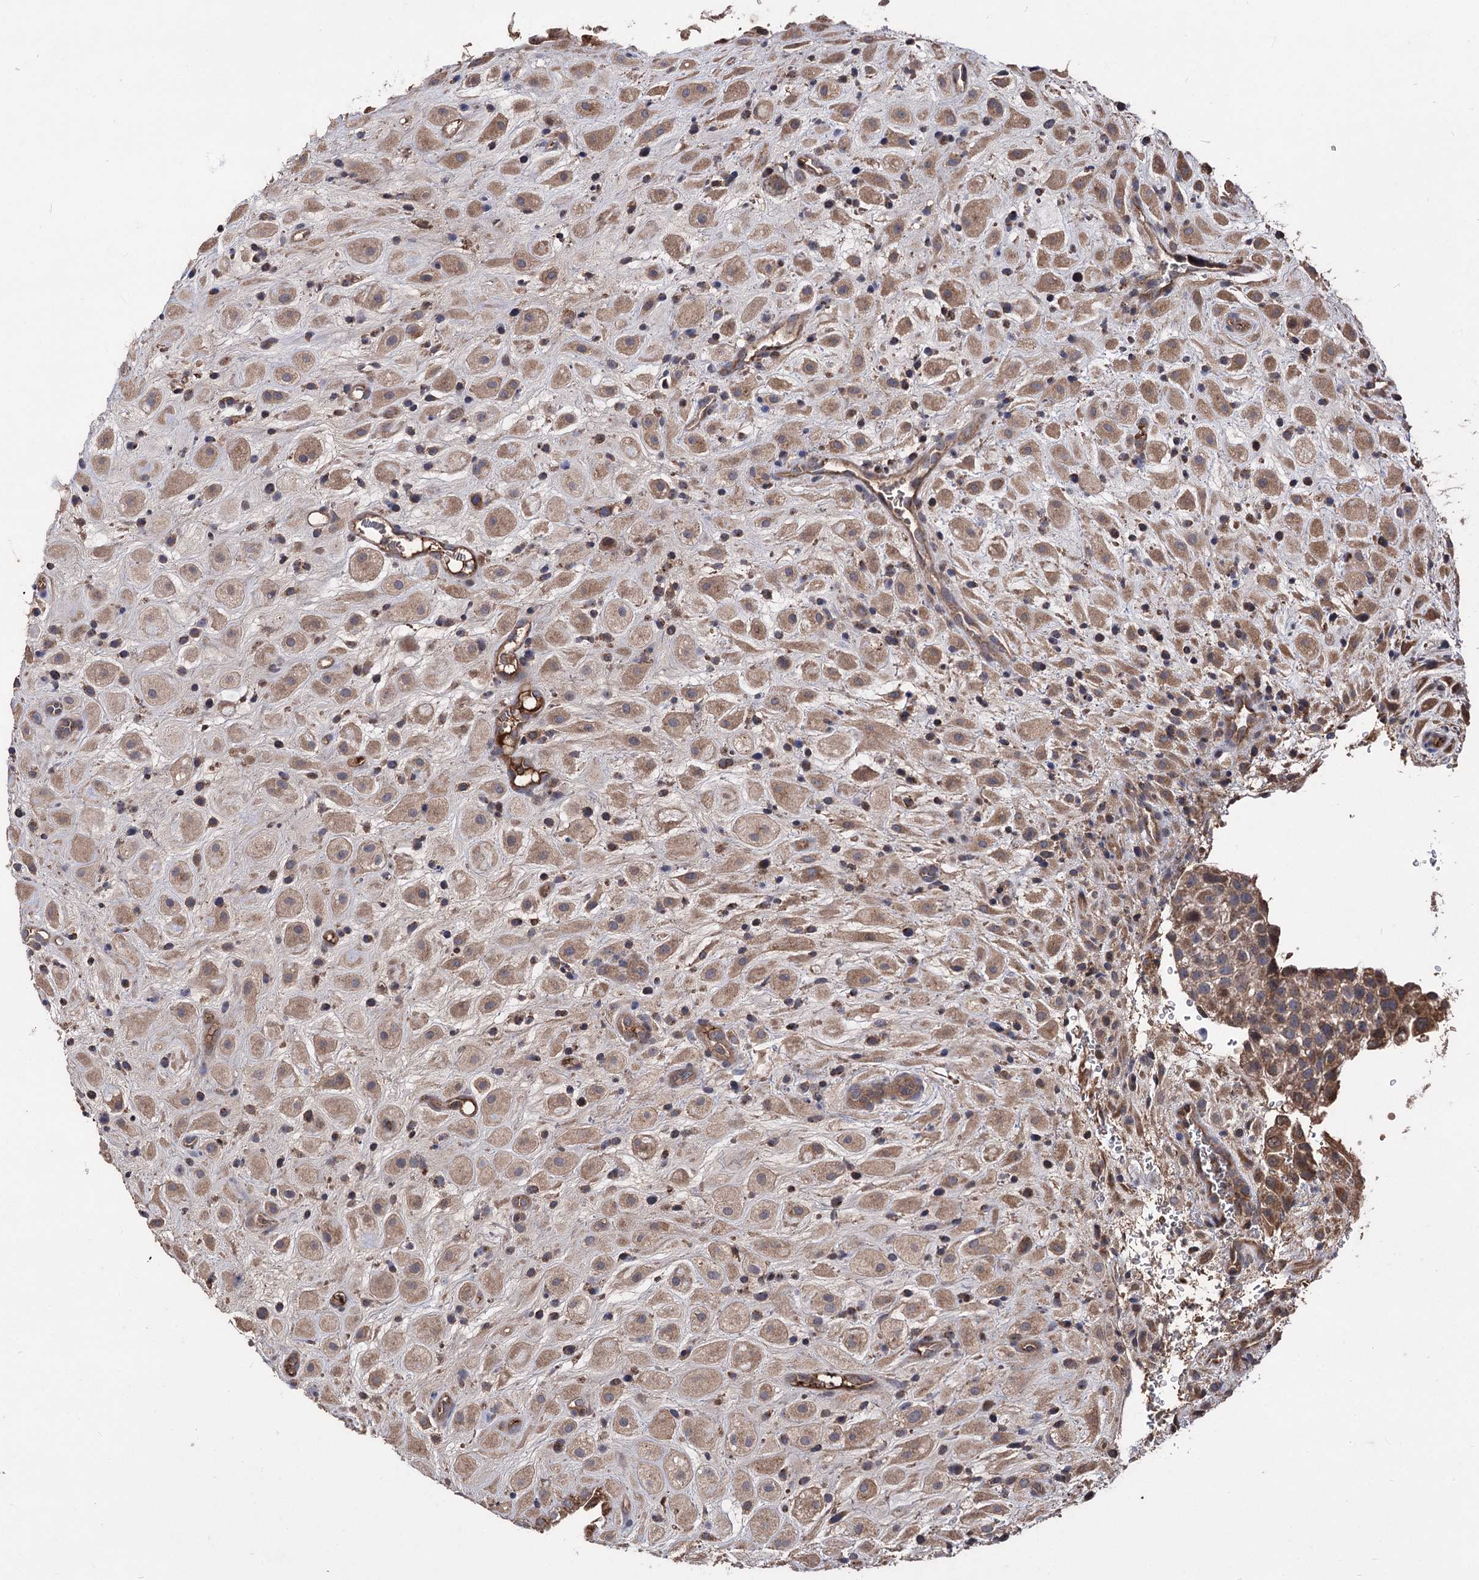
{"staining": {"intensity": "moderate", "quantity": ">75%", "location": "cytoplasmic/membranous"}, "tissue": "placenta", "cell_type": "Decidual cells", "image_type": "normal", "snomed": [{"axis": "morphology", "description": "Normal tissue, NOS"}, {"axis": "topography", "description": "Placenta"}], "caption": "An immunohistochemistry histopathology image of normal tissue is shown. Protein staining in brown labels moderate cytoplasmic/membranous positivity in placenta within decidual cells.", "gene": "RASSF3", "patient": {"sex": "female", "age": 35}}